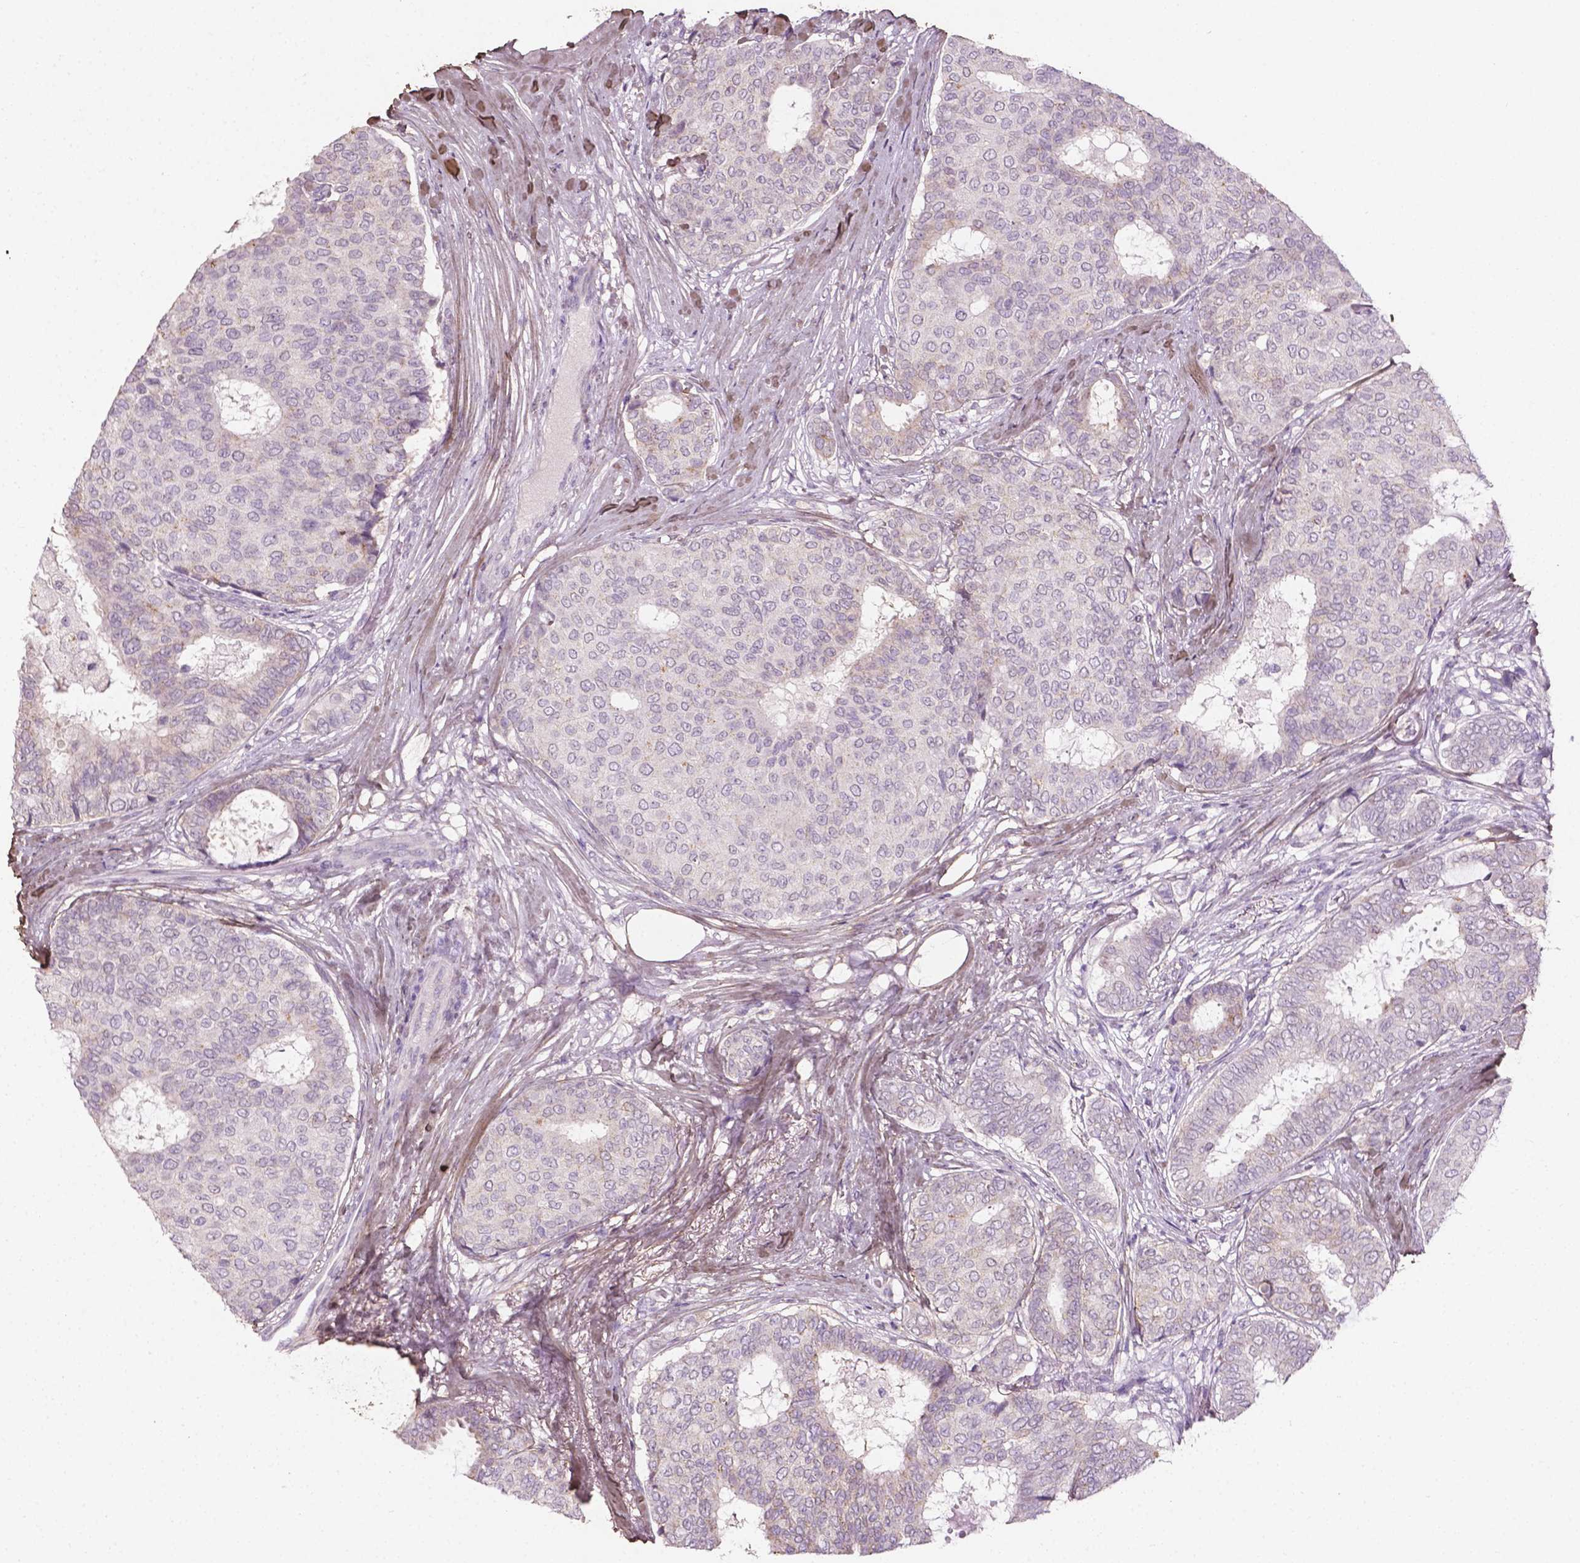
{"staining": {"intensity": "negative", "quantity": "none", "location": "none"}, "tissue": "breast cancer", "cell_type": "Tumor cells", "image_type": "cancer", "snomed": [{"axis": "morphology", "description": "Duct carcinoma"}, {"axis": "topography", "description": "Breast"}], "caption": "IHC of human breast cancer displays no positivity in tumor cells.", "gene": "DLG2", "patient": {"sex": "female", "age": 75}}